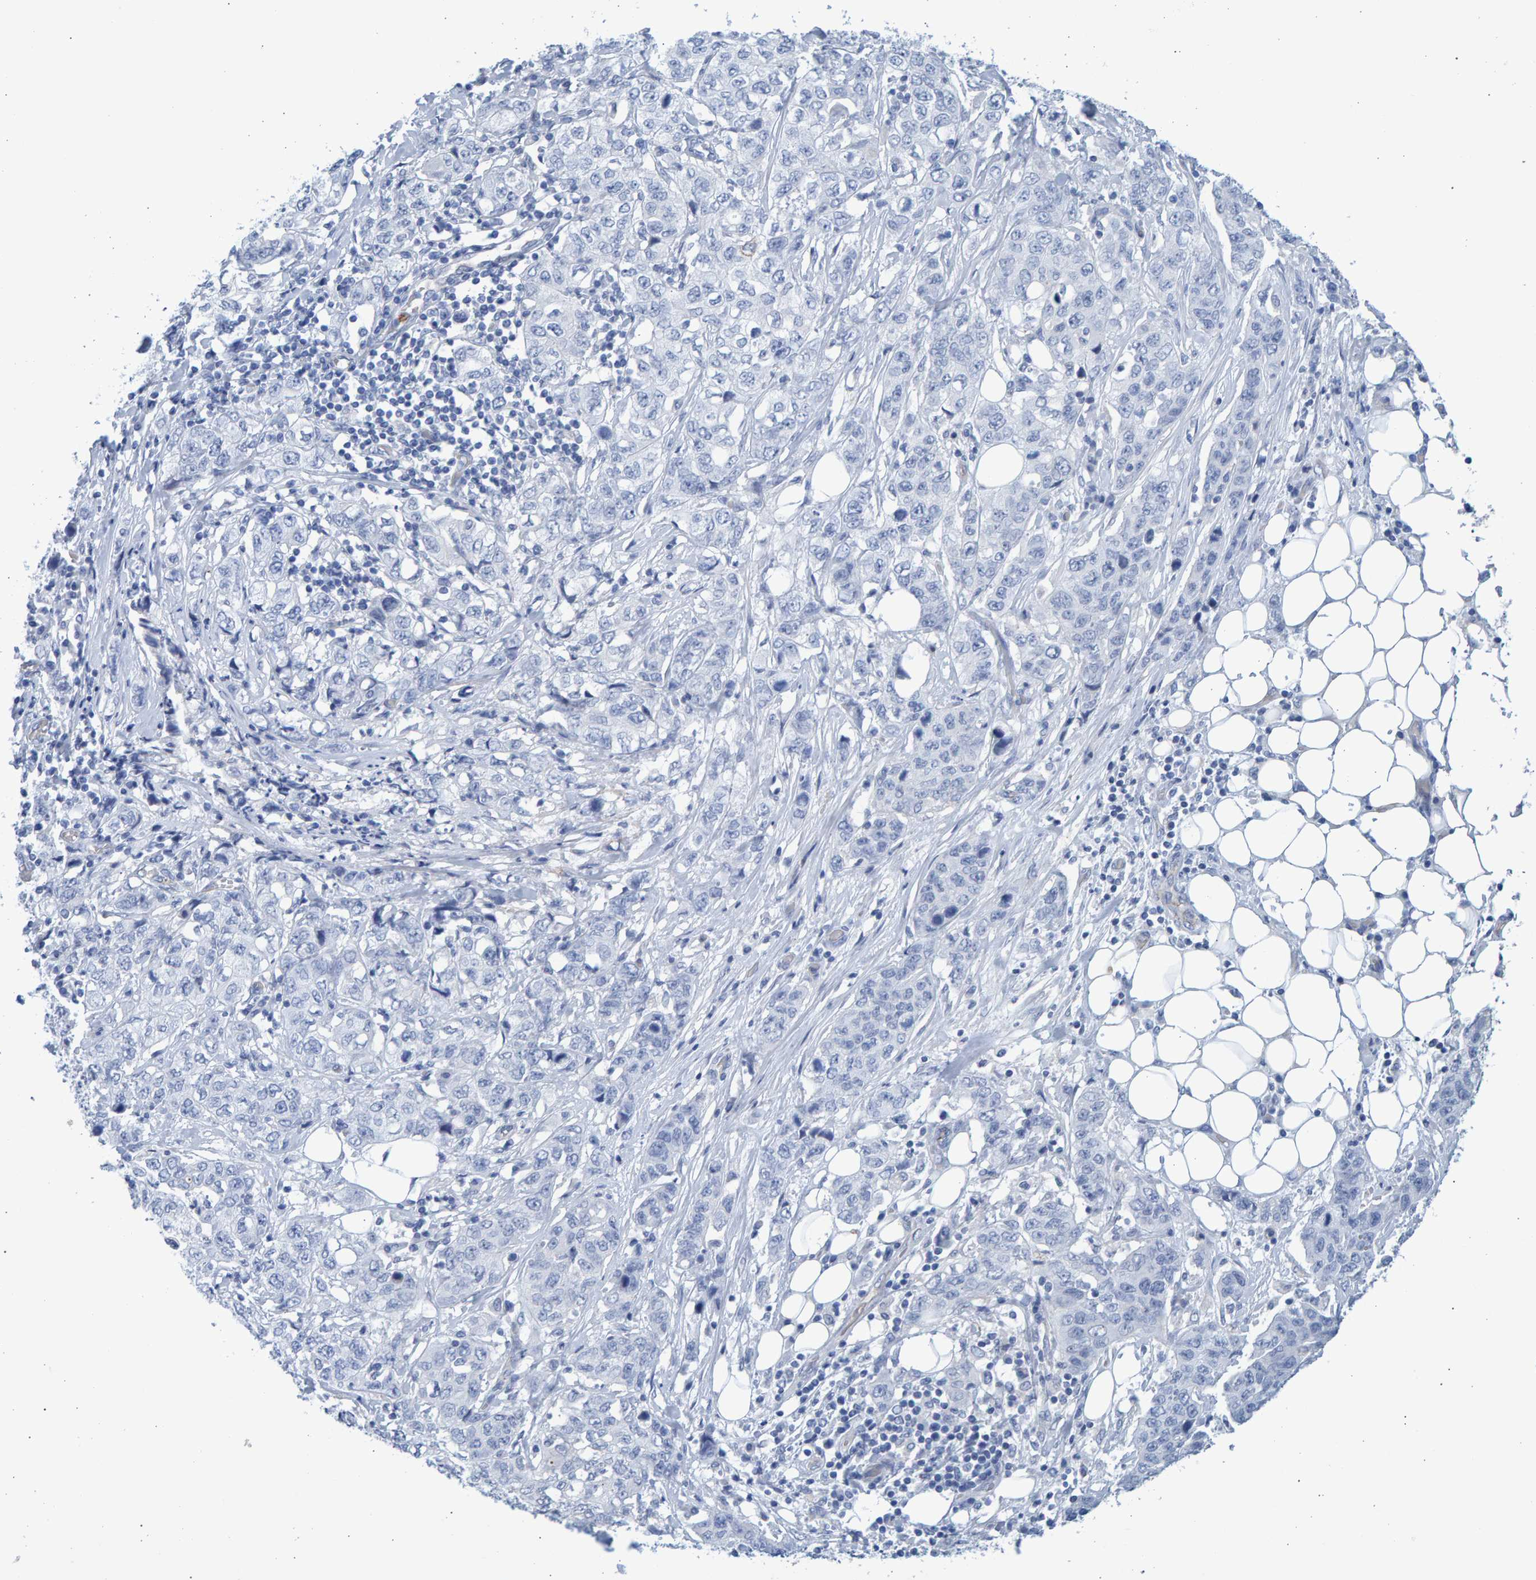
{"staining": {"intensity": "negative", "quantity": "none", "location": "none"}, "tissue": "stomach cancer", "cell_type": "Tumor cells", "image_type": "cancer", "snomed": [{"axis": "morphology", "description": "Adenocarcinoma, NOS"}, {"axis": "topography", "description": "Stomach"}], "caption": "A micrograph of stomach cancer stained for a protein demonstrates no brown staining in tumor cells.", "gene": "SLC34A3", "patient": {"sex": "male", "age": 48}}